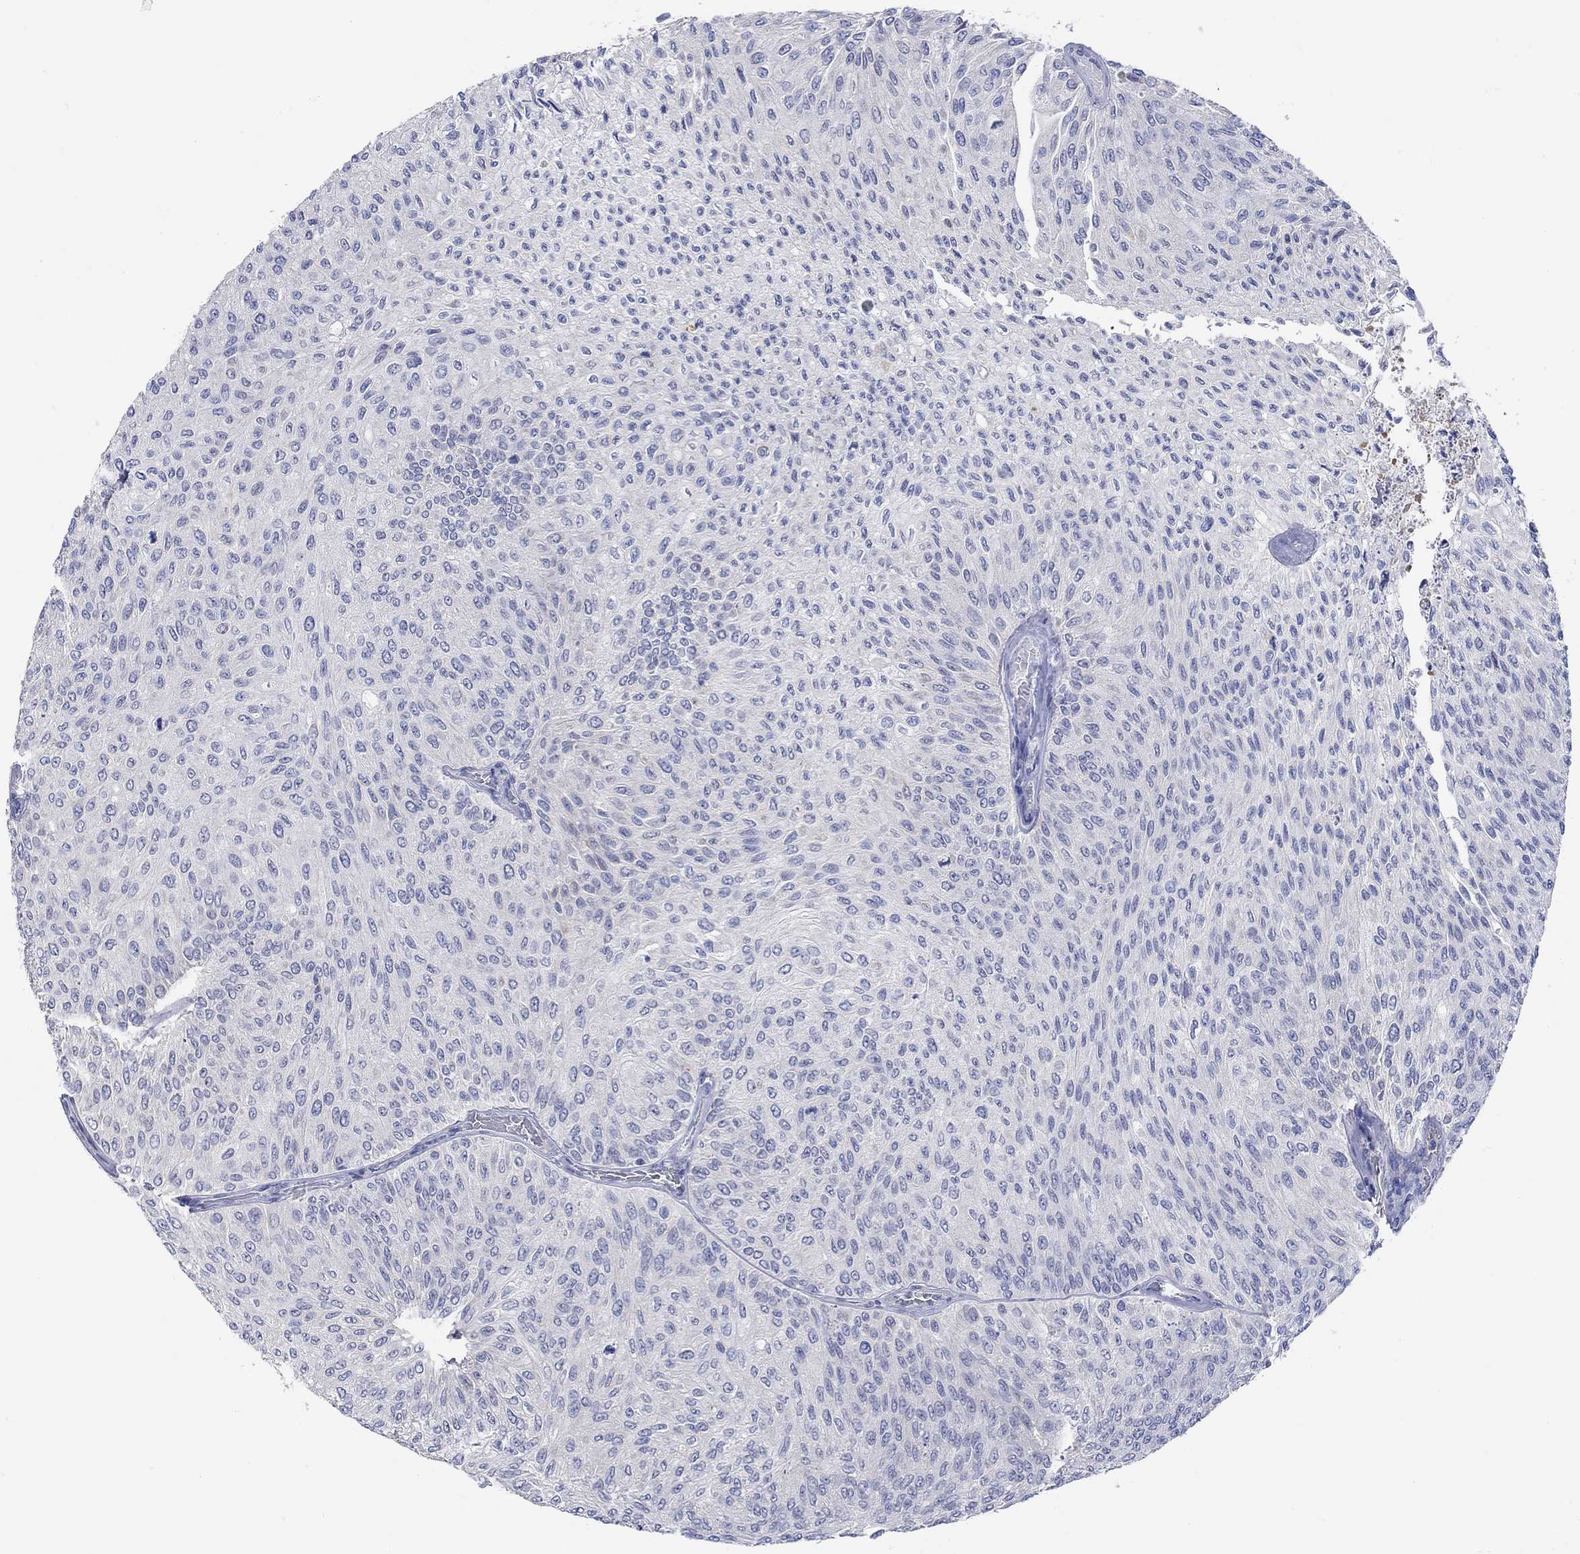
{"staining": {"intensity": "negative", "quantity": "none", "location": "none"}, "tissue": "urothelial cancer", "cell_type": "Tumor cells", "image_type": "cancer", "snomed": [{"axis": "morphology", "description": "Urothelial carcinoma, Low grade"}, {"axis": "topography", "description": "Urinary bladder"}], "caption": "A micrograph of urothelial cancer stained for a protein exhibits no brown staining in tumor cells.", "gene": "KRT222", "patient": {"sex": "male", "age": 78}}